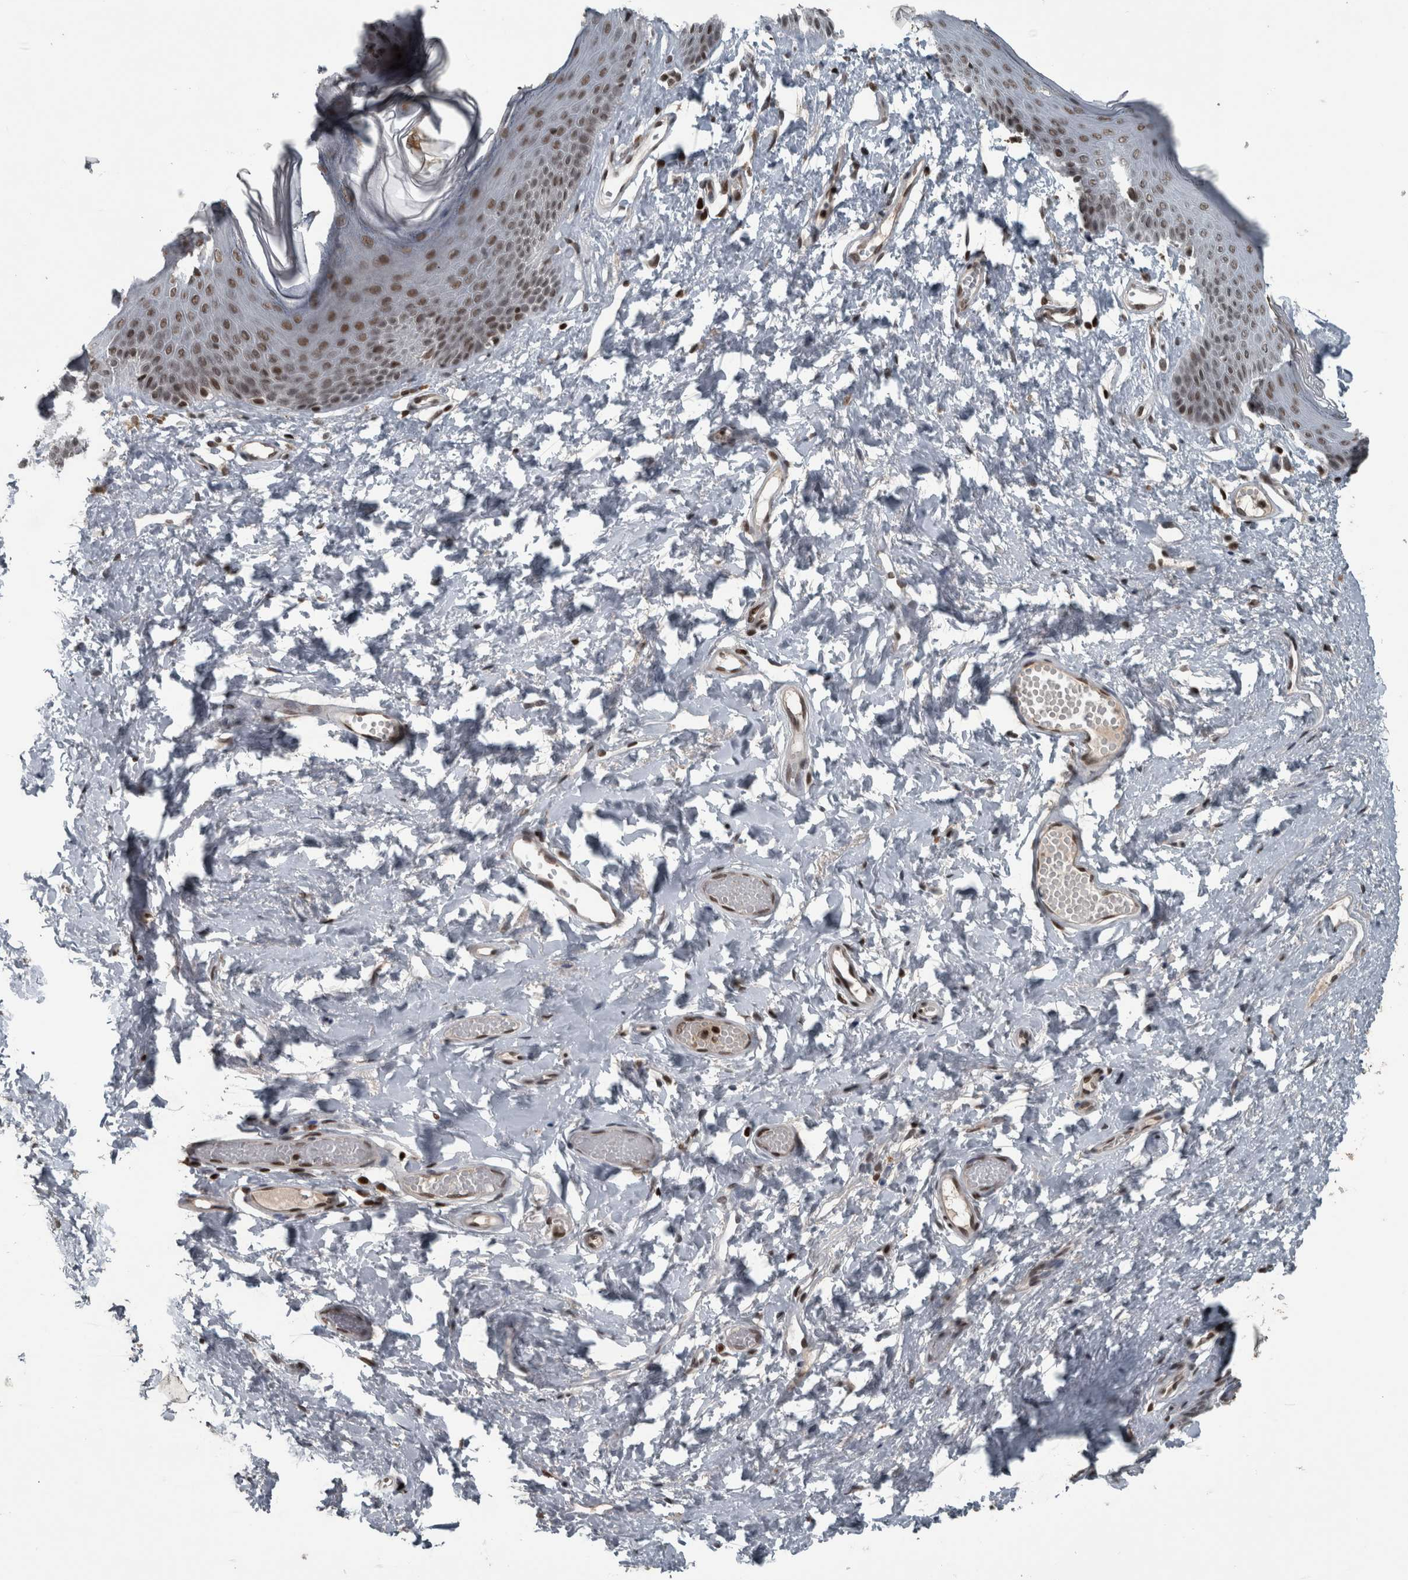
{"staining": {"intensity": "strong", "quantity": ">75%", "location": "nuclear"}, "tissue": "skin", "cell_type": "Epidermal cells", "image_type": "normal", "snomed": [{"axis": "morphology", "description": "Normal tissue, NOS"}, {"axis": "morphology", "description": "Inflammation, NOS"}, {"axis": "topography", "description": "Vulva"}], "caption": "Immunohistochemical staining of normal human skin shows >75% levels of strong nuclear protein expression in approximately >75% of epidermal cells. The protein is stained brown, and the nuclei are stained in blue (DAB IHC with brightfield microscopy, high magnification).", "gene": "UNC50", "patient": {"sex": "female", "age": 84}}